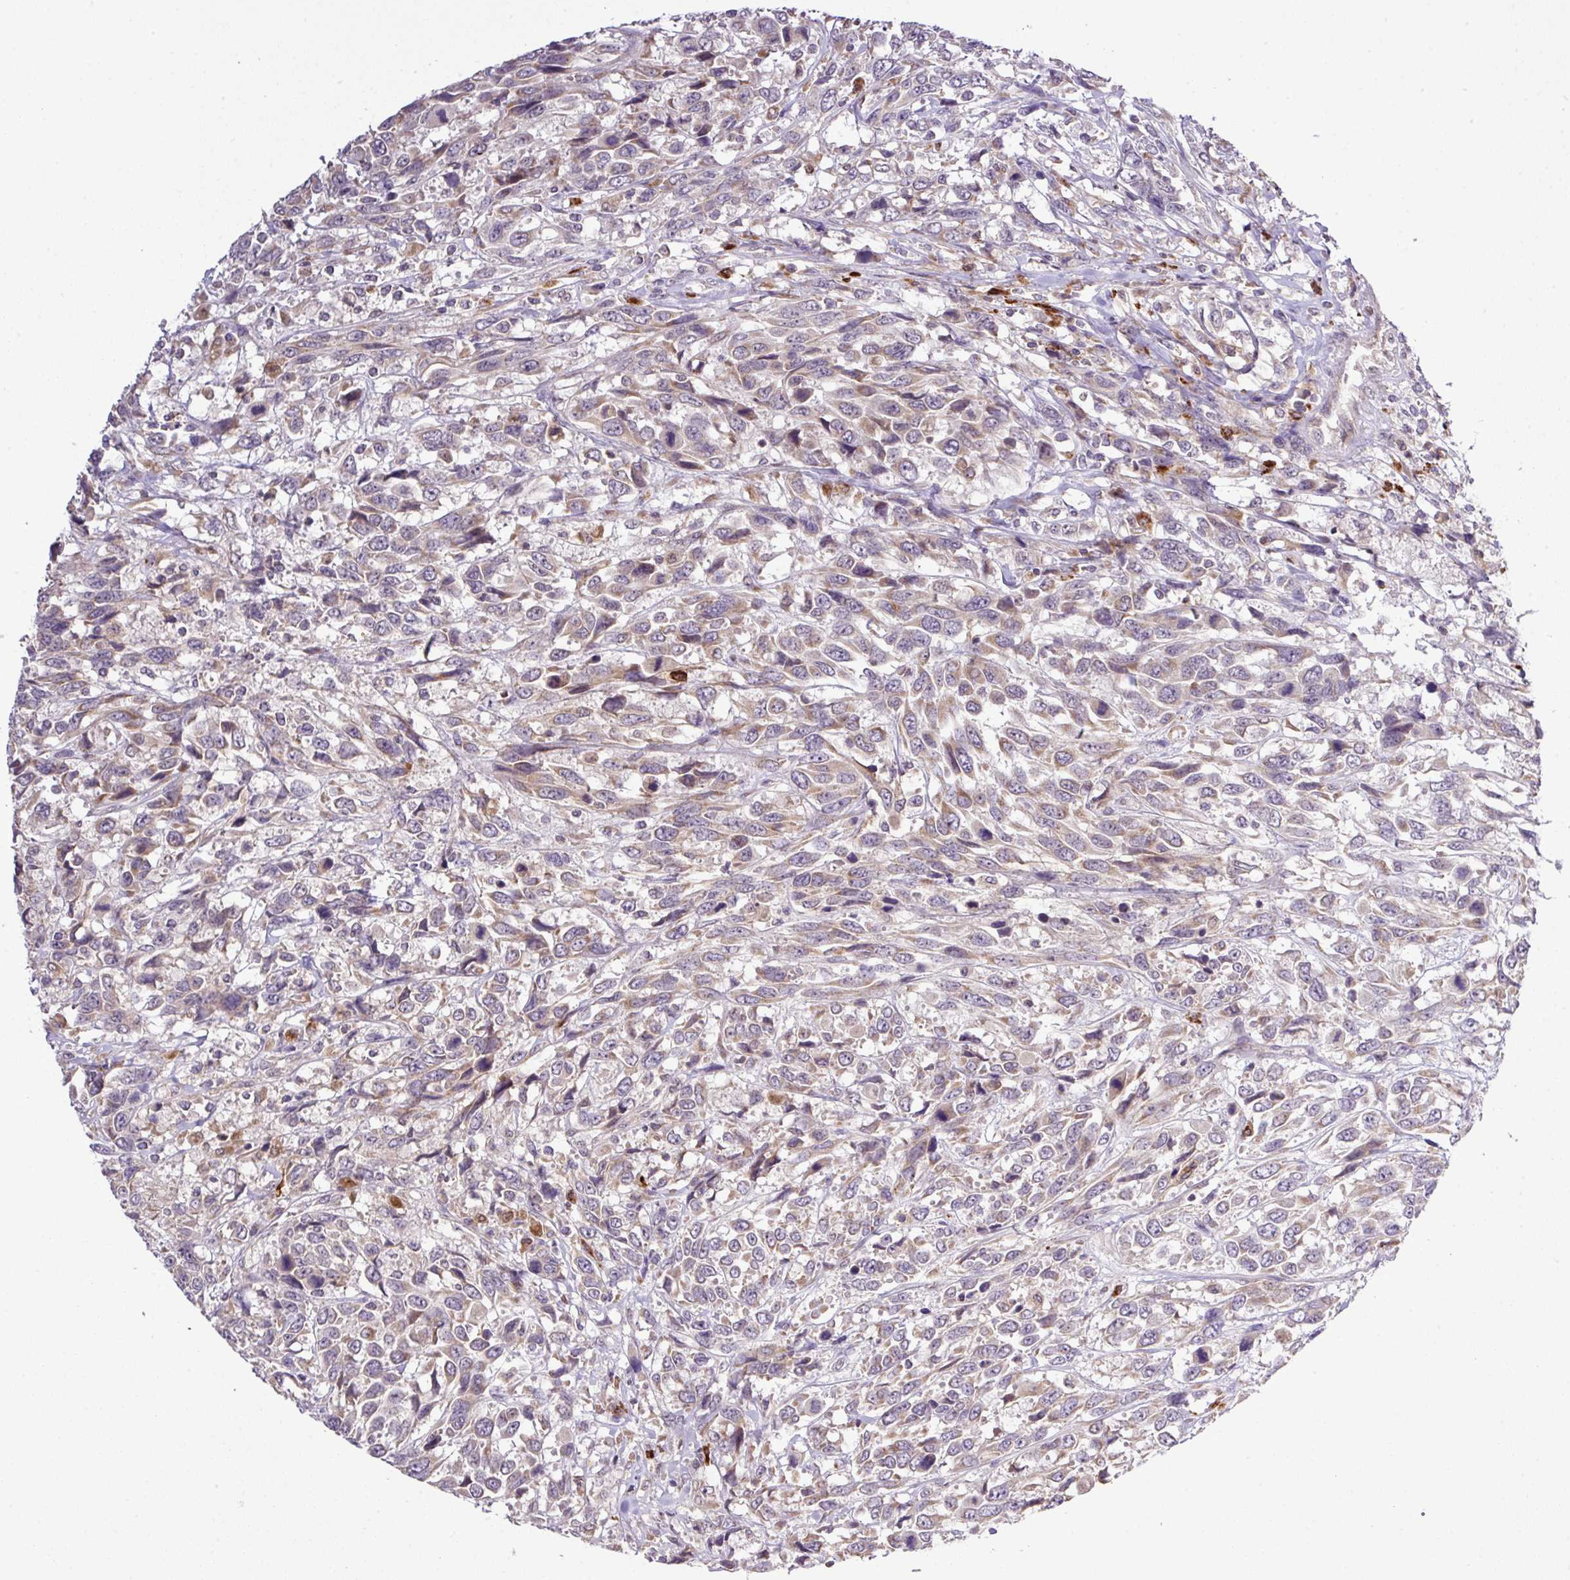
{"staining": {"intensity": "weak", "quantity": "25%-75%", "location": "cytoplasmic/membranous"}, "tissue": "urothelial cancer", "cell_type": "Tumor cells", "image_type": "cancer", "snomed": [{"axis": "morphology", "description": "Urothelial carcinoma, High grade"}, {"axis": "topography", "description": "Urinary bladder"}], "caption": "Immunohistochemistry (DAB (3,3'-diaminobenzidine)) staining of human urothelial carcinoma (high-grade) exhibits weak cytoplasmic/membranous protein expression in about 25%-75% of tumor cells. The protein is stained brown, and the nuclei are stained in blue (DAB IHC with brightfield microscopy, high magnification).", "gene": "SMCO4", "patient": {"sex": "female", "age": 70}}